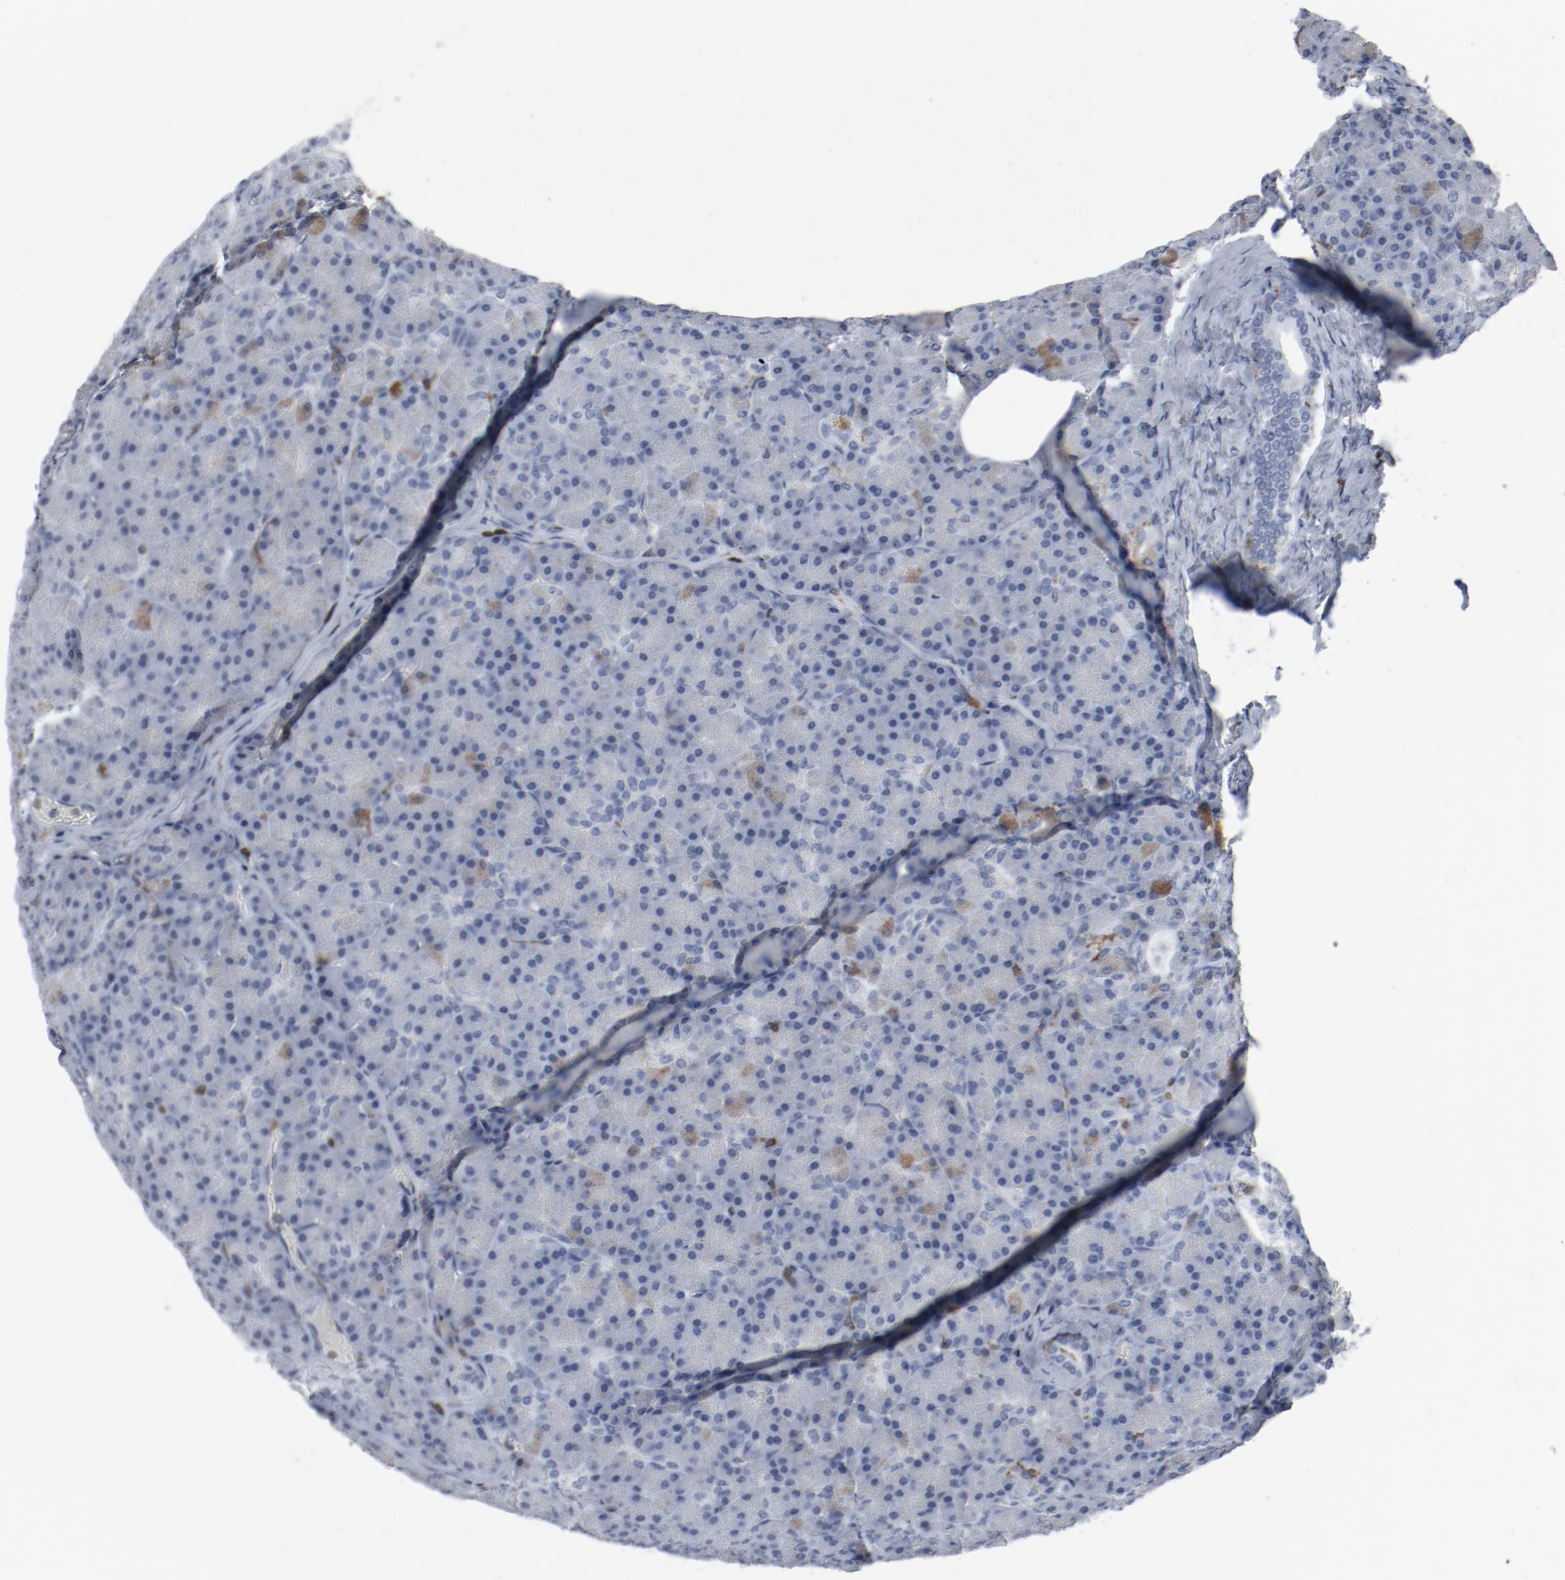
{"staining": {"intensity": "moderate", "quantity": "<25%", "location": "cytoplasmic/membranous"}, "tissue": "pancreas", "cell_type": "Exocrine glandular cells", "image_type": "normal", "snomed": [{"axis": "morphology", "description": "Normal tissue, NOS"}, {"axis": "topography", "description": "Pancreas"}], "caption": "Exocrine glandular cells display low levels of moderate cytoplasmic/membranous positivity in approximately <25% of cells in normal pancreas.", "gene": "LCP2", "patient": {"sex": "female", "age": 43}}